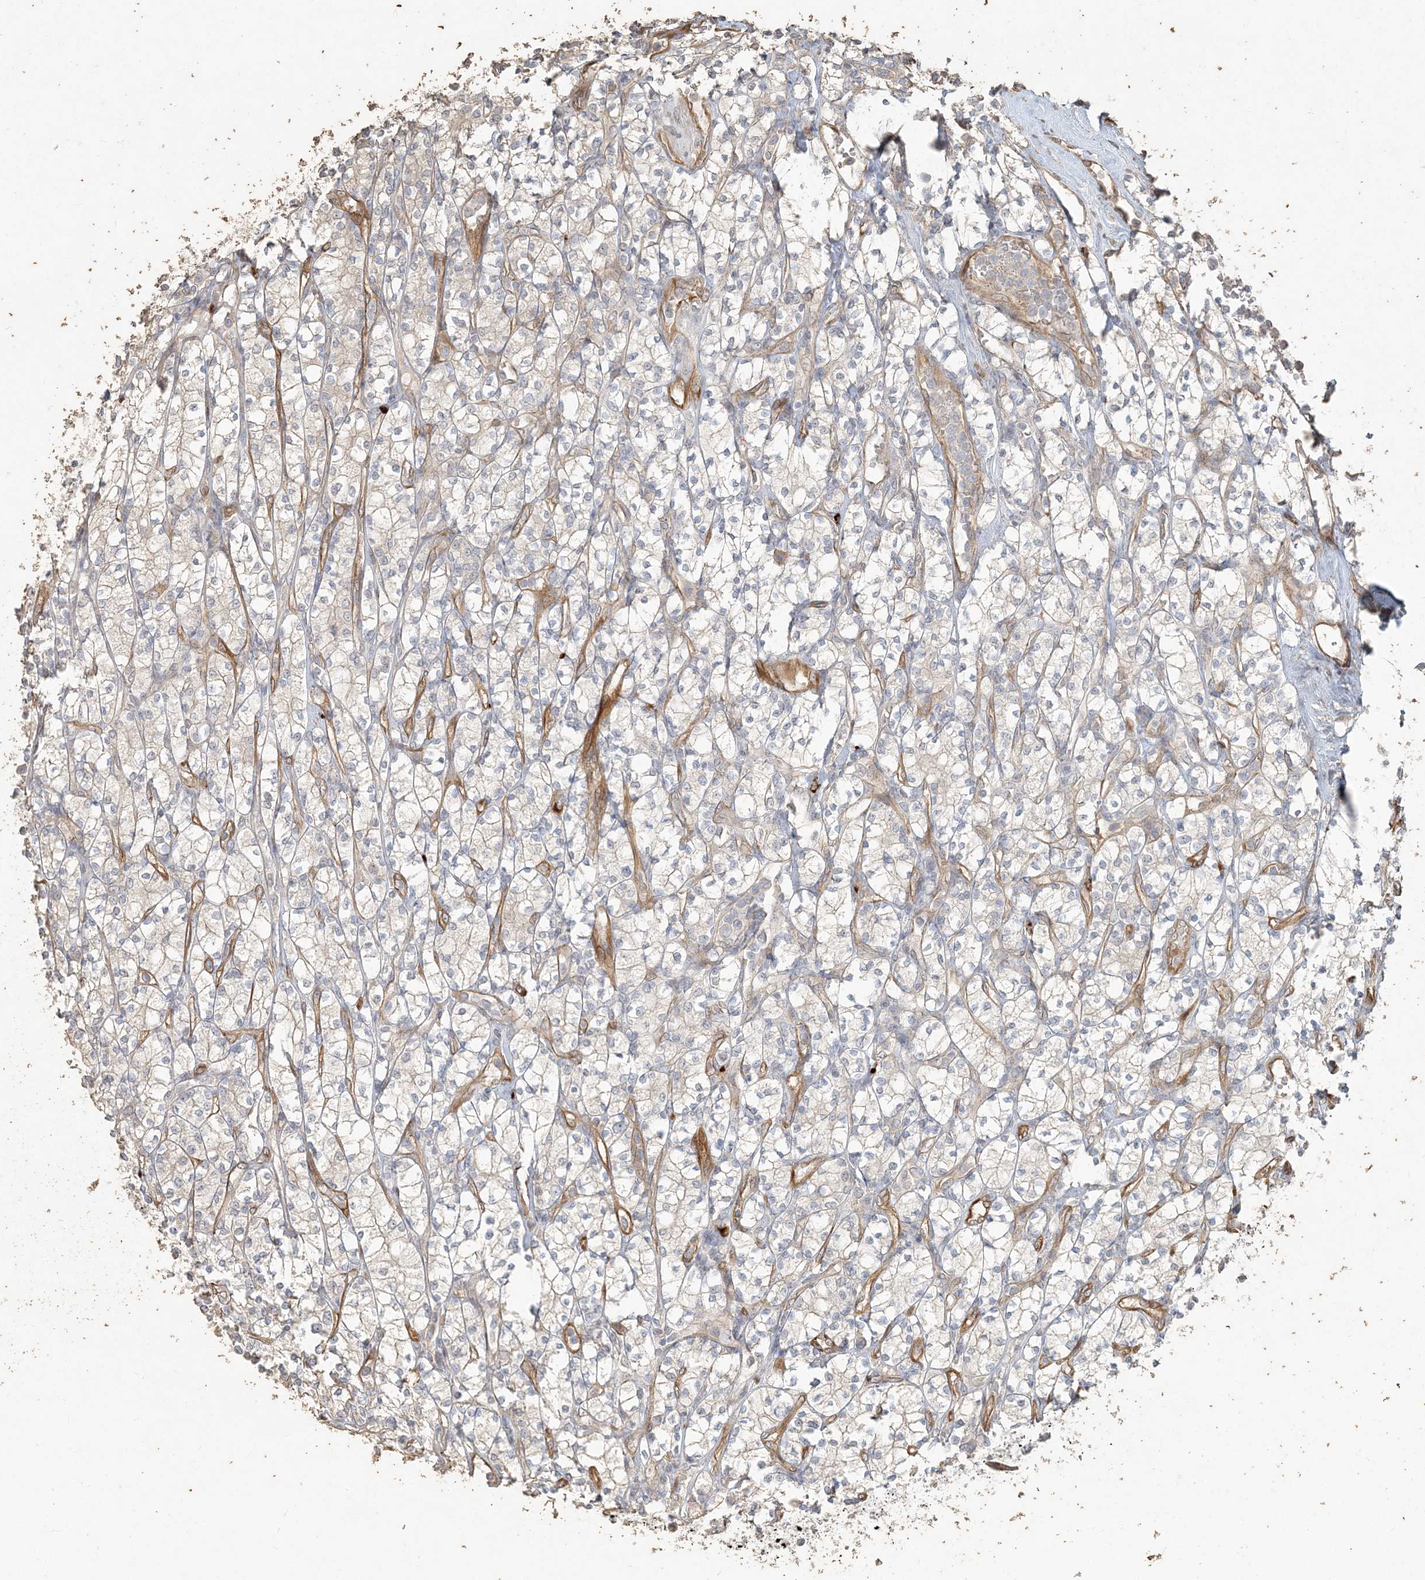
{"staining": {"intensity": "negative", "quantity": "none", "location": "none"}, "tissue": "renal cancer", "cell_type": "Tumor cells", "image_type": "cancer", "snomed": [{"axis": "morphology", "description": "Adenocarcinoma, NOS"}, {"axis": "topography", "description": "Kidney"}], "caption": "Photomicrograph shows no significant protein positivity in tumor cells of renal cancer.", "gene": "RNF145", "patient": {"sex": "male", "age": 77}}